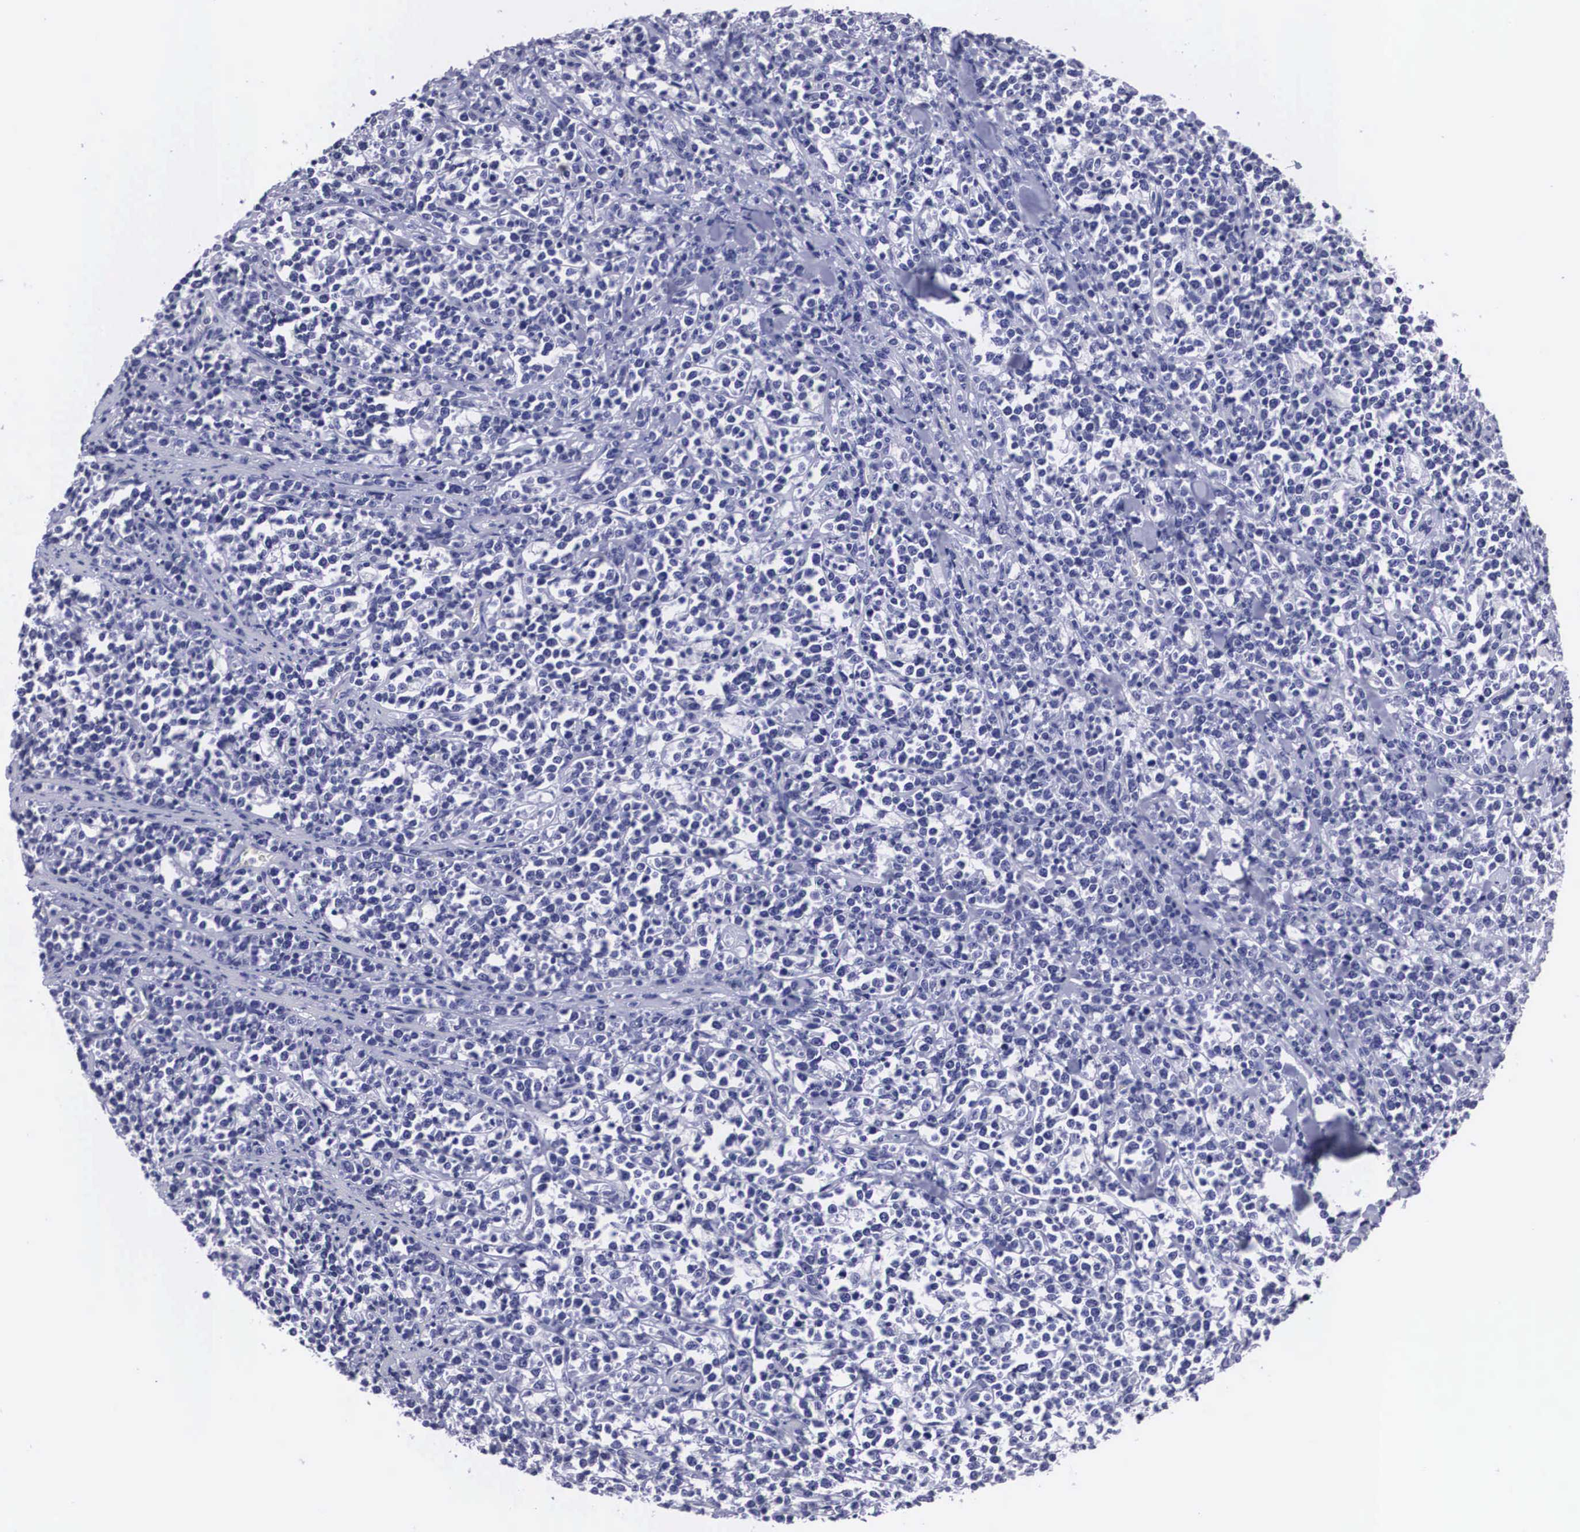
{"staining": {"intensity": "negative", "quantity": "none", "location": "none"}, "tissue": "lymphoma", "cell_type": "Tumor cells", "image_type": "cancer", "snomed": [{"axis": "morphology", "description": "Malignant lymphoma, non-Hodgkin's type, High grade"}, {"axis": "topography", "description": "Small intestine"}, {"axis": "topography", "description": "Colon"}], "caption": "Immunohistochemistry histopathology image of human lymphoma stained for a protein (brown), which displays no staining in tumor cells.", "gene": "C22orf31", "patient": {"sex": "male", "age": 8}}